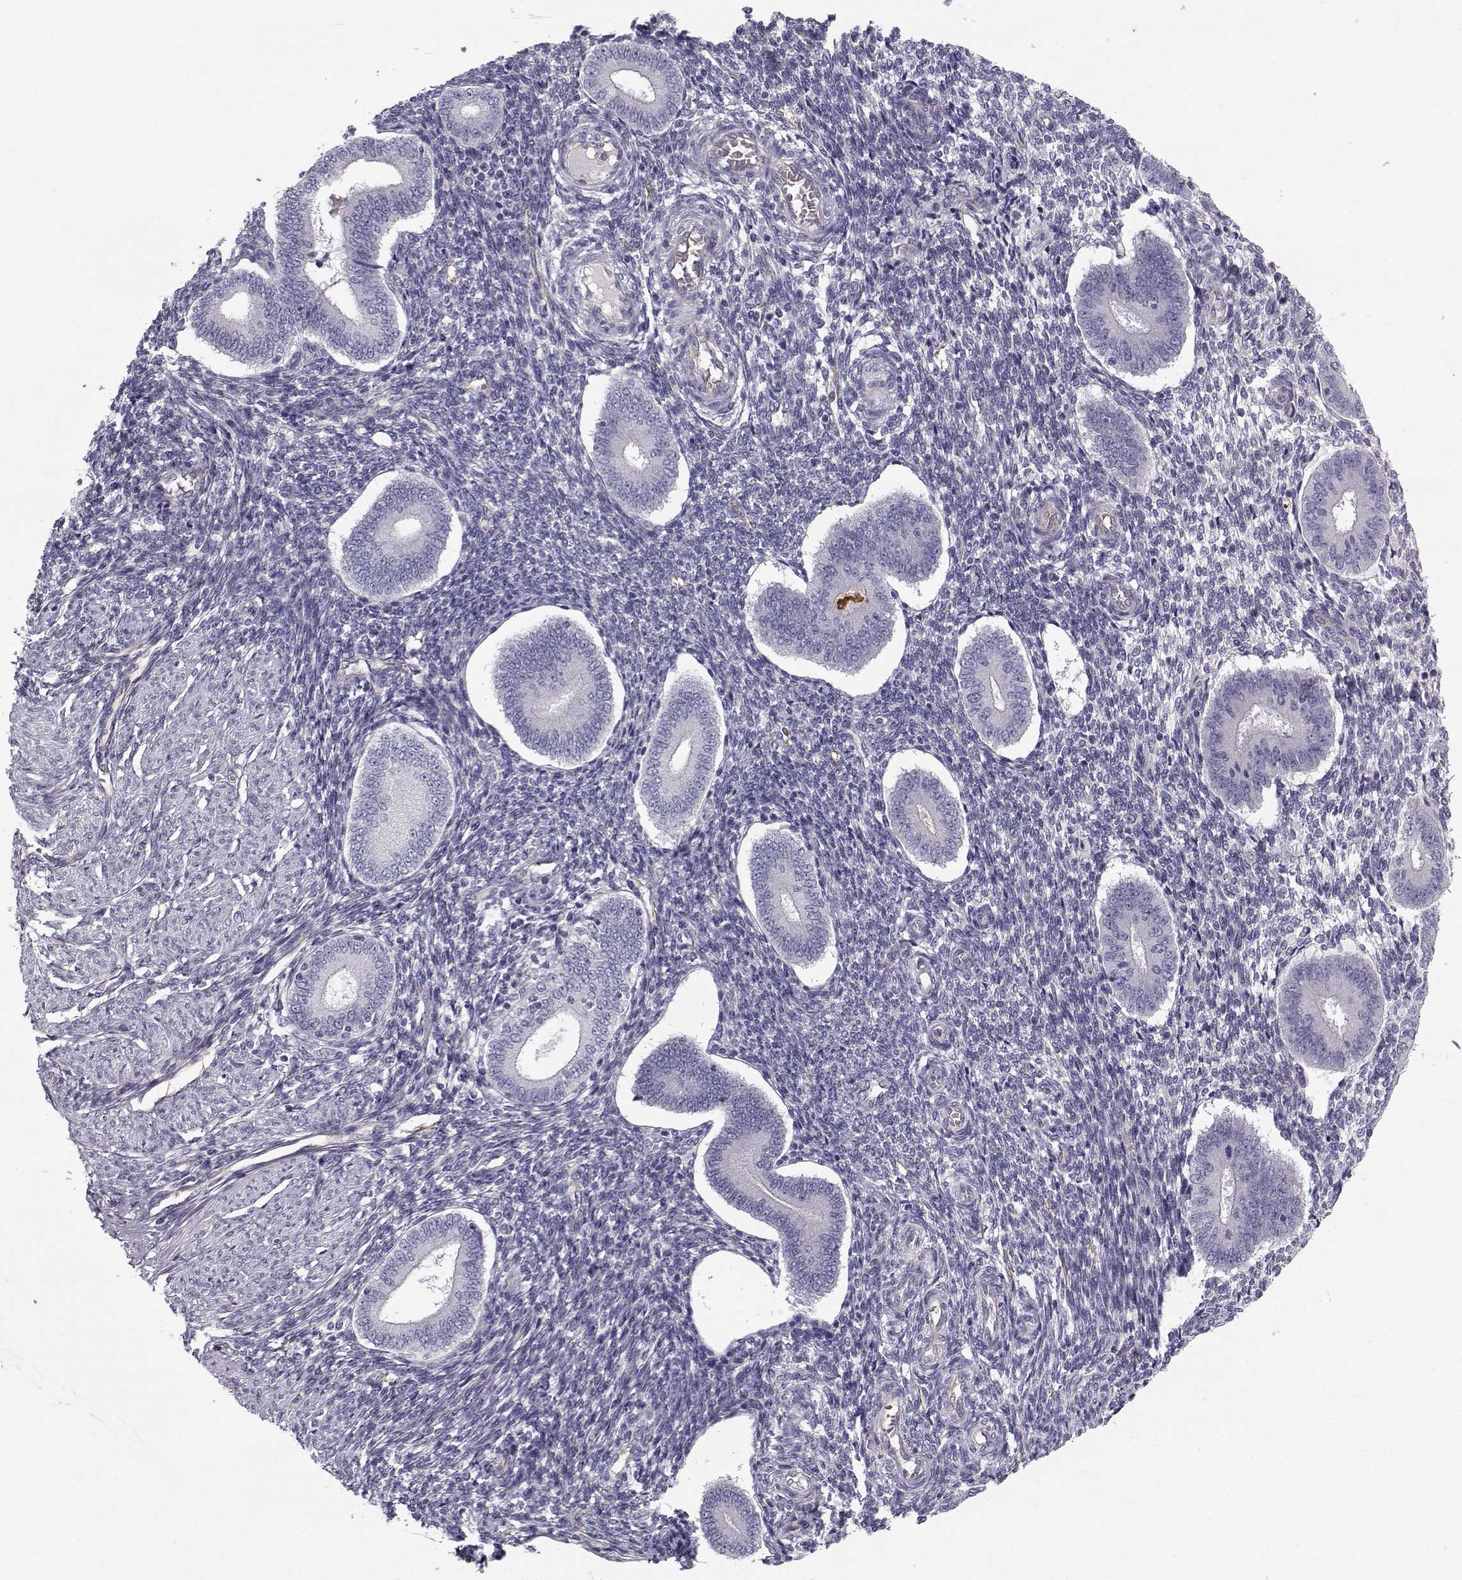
{"staining": {"intensity": "negative", "quantity": "none", "location": "none"}, "tissue": "endometrium", "cell_type": "Cells in endometrial stroma", "image_type": "normal", "snomed": [{"axis": "morphology", "description": "Normal tissue, NOS"}, {"axis": "topography", "description": "Endometrium"}], "caption": "This histopathology image is of unremarkable endometrium stained with immunohistochemistry (IHC) to label a protein in brown with the nuclei are counter-stained blue. There is no positivity in cells in endometrial stroma.", "gene": "QPCT", "patient": {"sex": "female", "age": 40}}